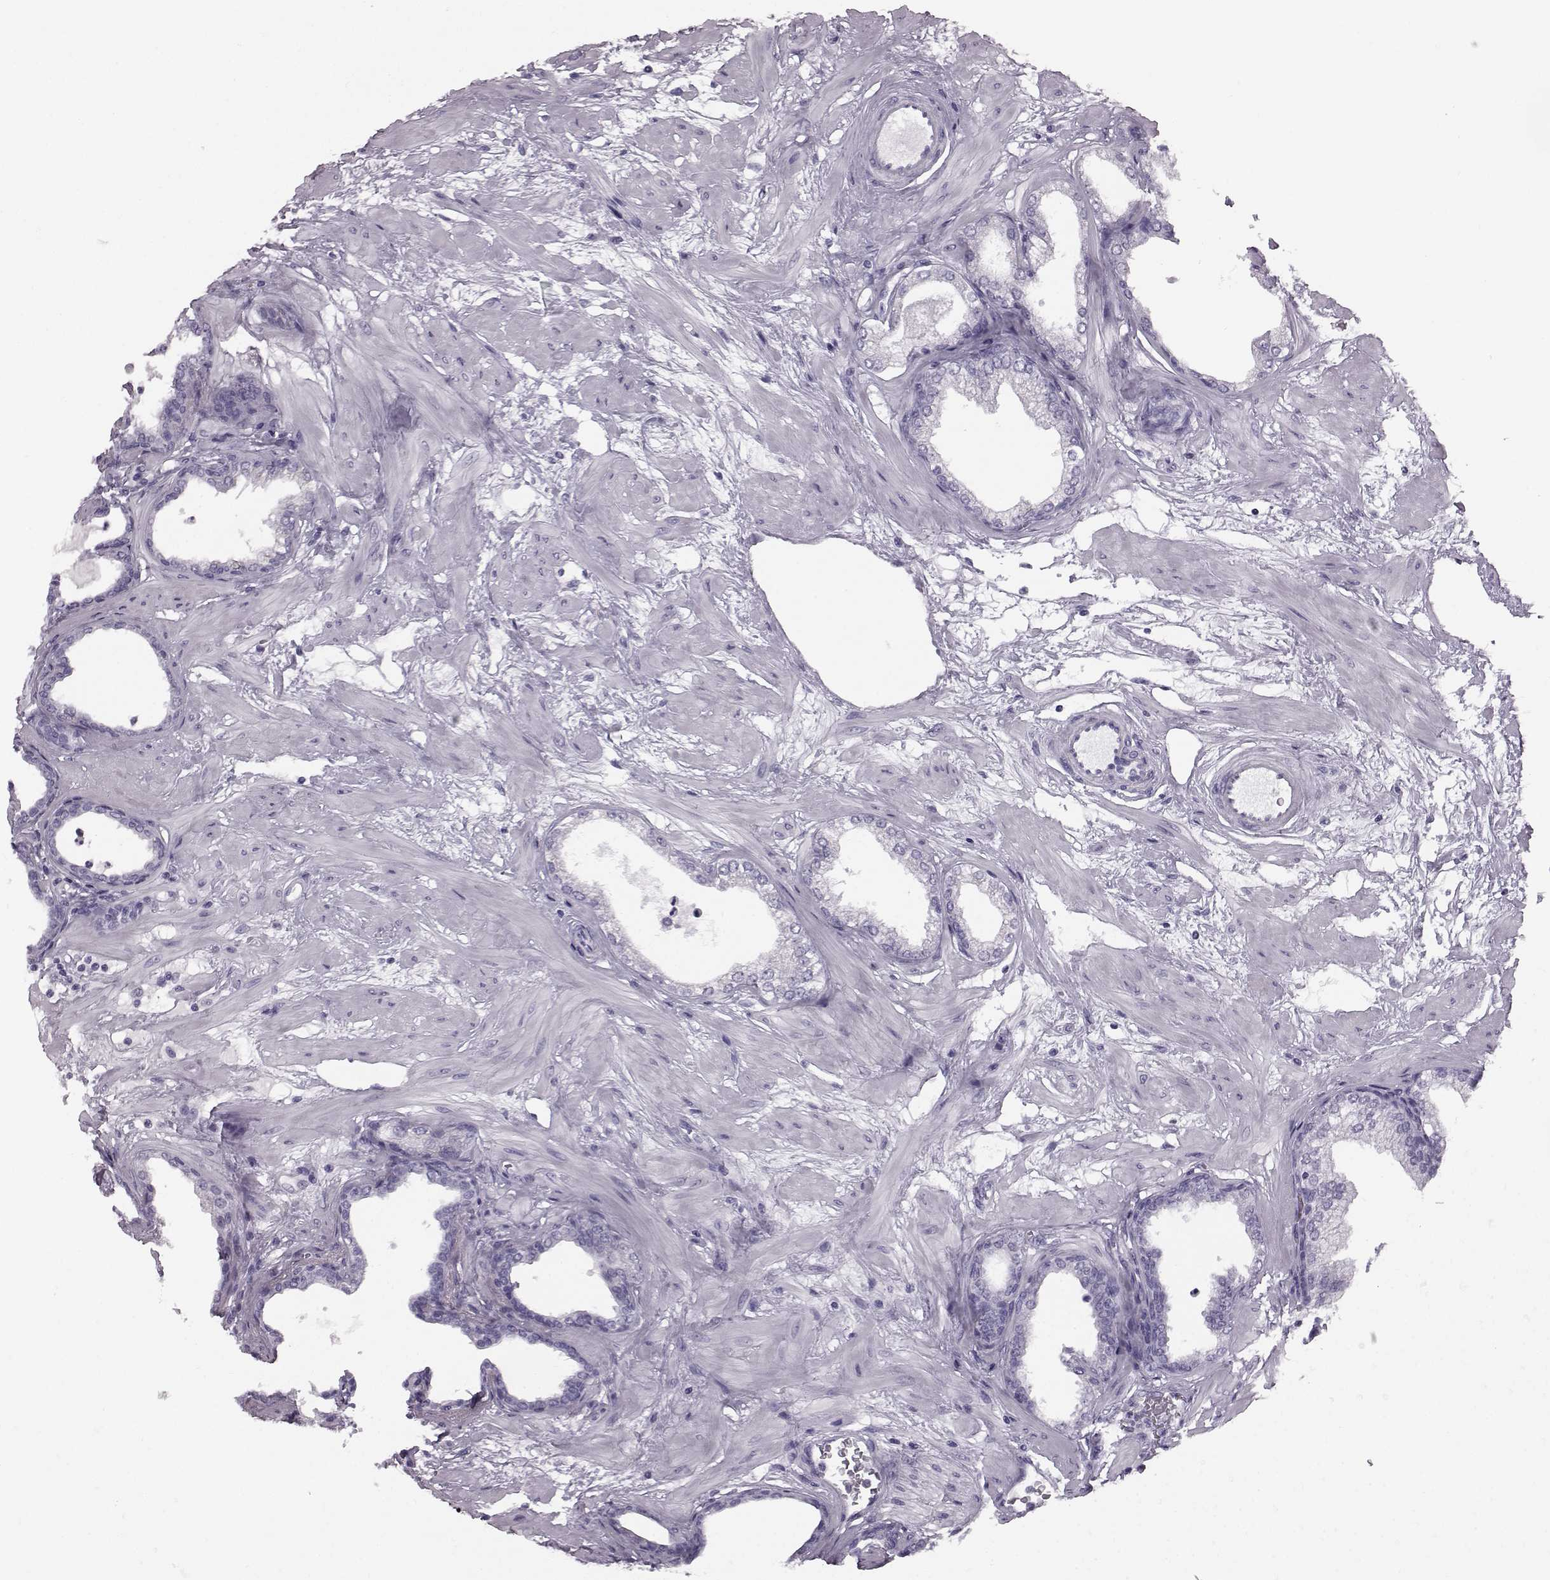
{"staining": {"intensity": "negative", "quantity": "none", "location": "none"}, "tissue": "prostate", "cell_type": "Glandular cells", "image_type": "normal", "snomed": [{"axis": "morphology", "description": "Normal tissue, NOS"}, {"axis": "topography", "description": "Prostate"}], "caption": "A histopathology image of prostate stained for a protein shows no brown staining in glandular cells. (DAB IHC visualized using brightfield microscopy, high magnification).", "gene": "JSRP1", "patient": {"sex": "male", "age": 37}}